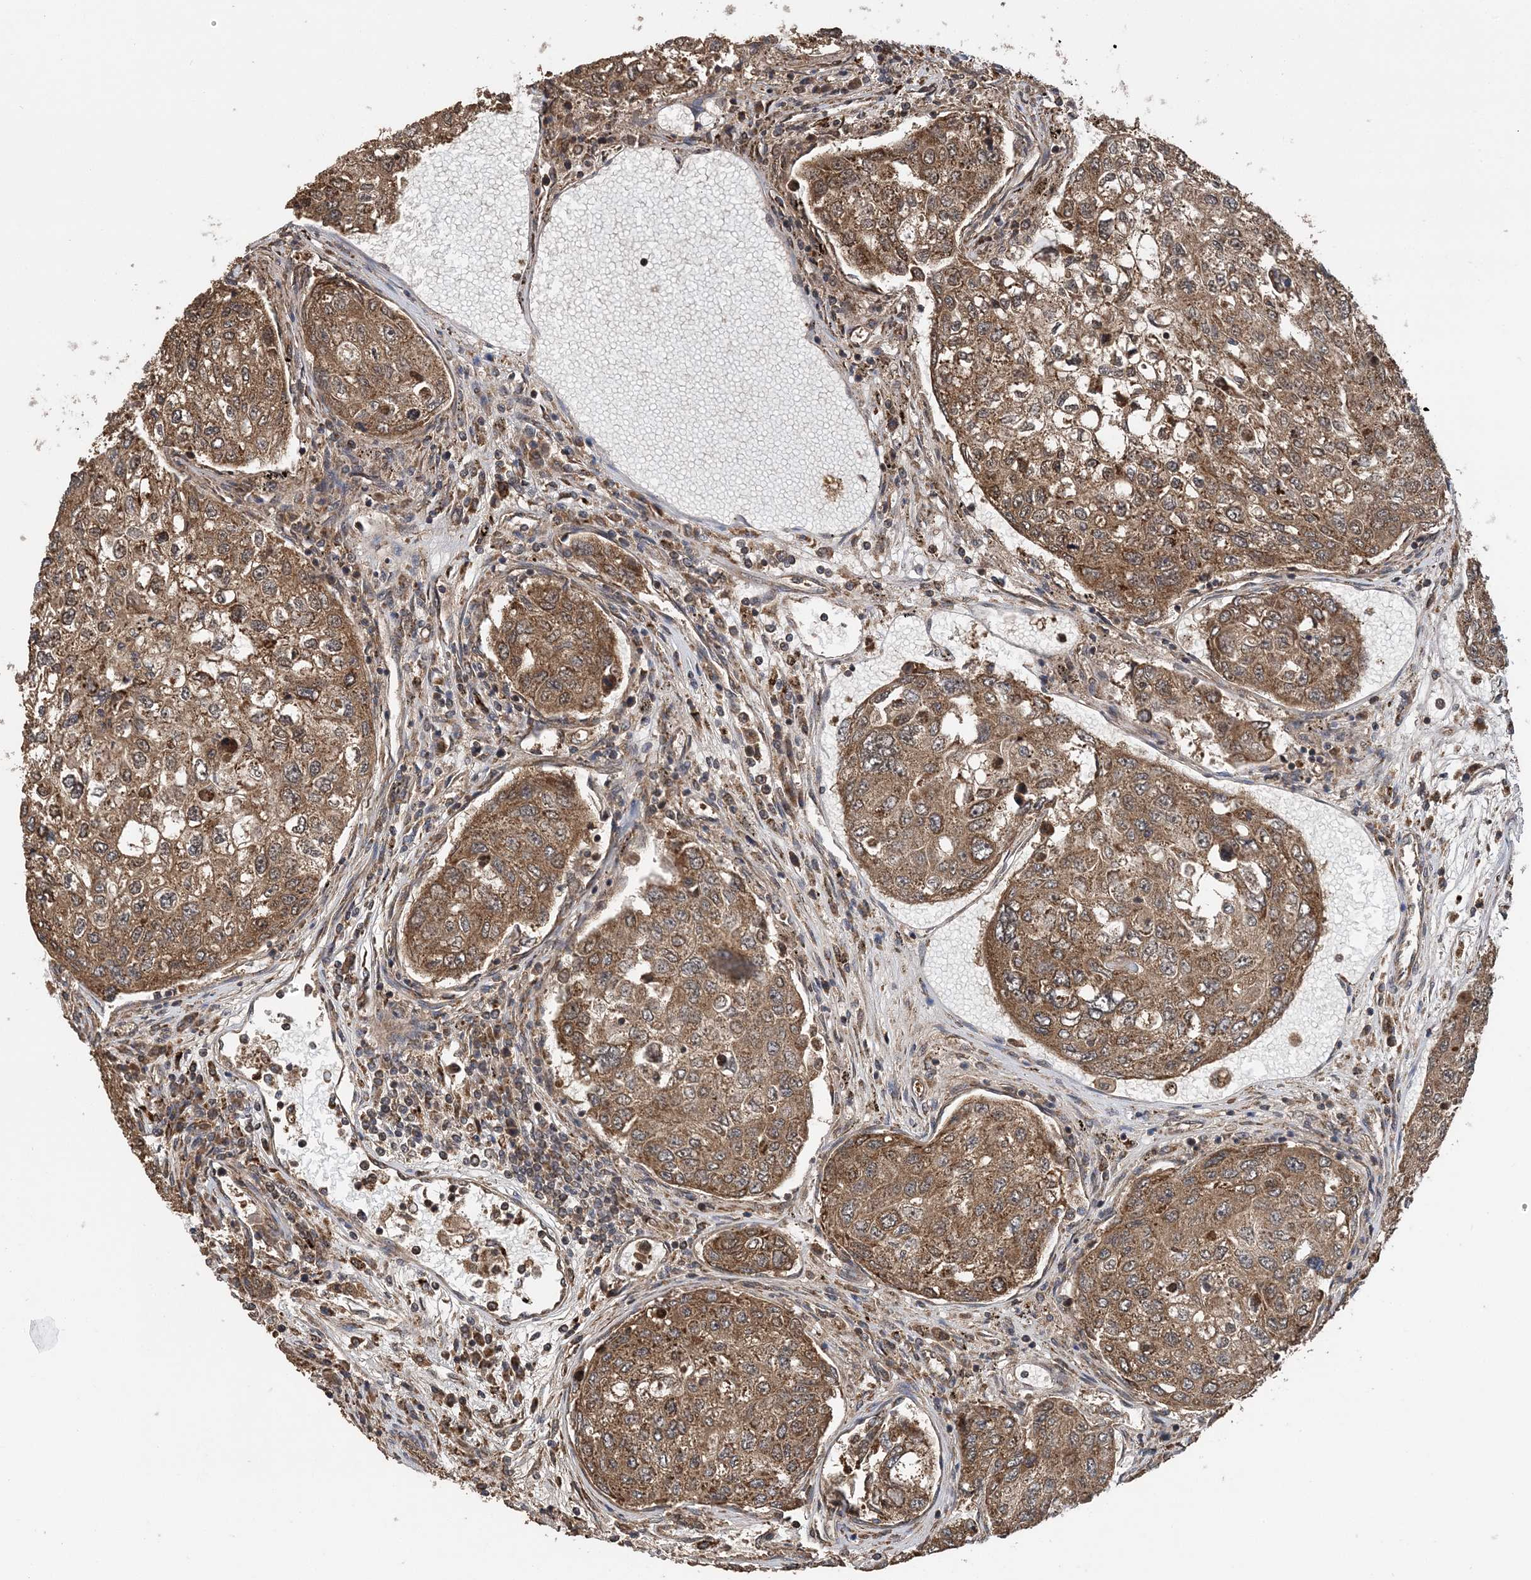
{"staining": {"intensity": "moderate", "quantity": ">75%", "location": "cytoplasmic/membranous"}, "tissue": "urothelial cancer", "cell_type": "Tumor cells", "image_type": "cancer", "snomed": [{"axis": "morphology", "description": "Urothelial carcinoma, High grade"}, {"axis": "topography", "description": "Lymph node"}, {"axis": "topography", "description": "Urinary bladder"}], "caption": "A brown stain highlights moderate cytoplasmic/membranous expression of a protein in human urothelial carcinoma (high-grade) tumor cells.", "gene": "PCBP1", "patient": {"sex": "male", "age": 51}}